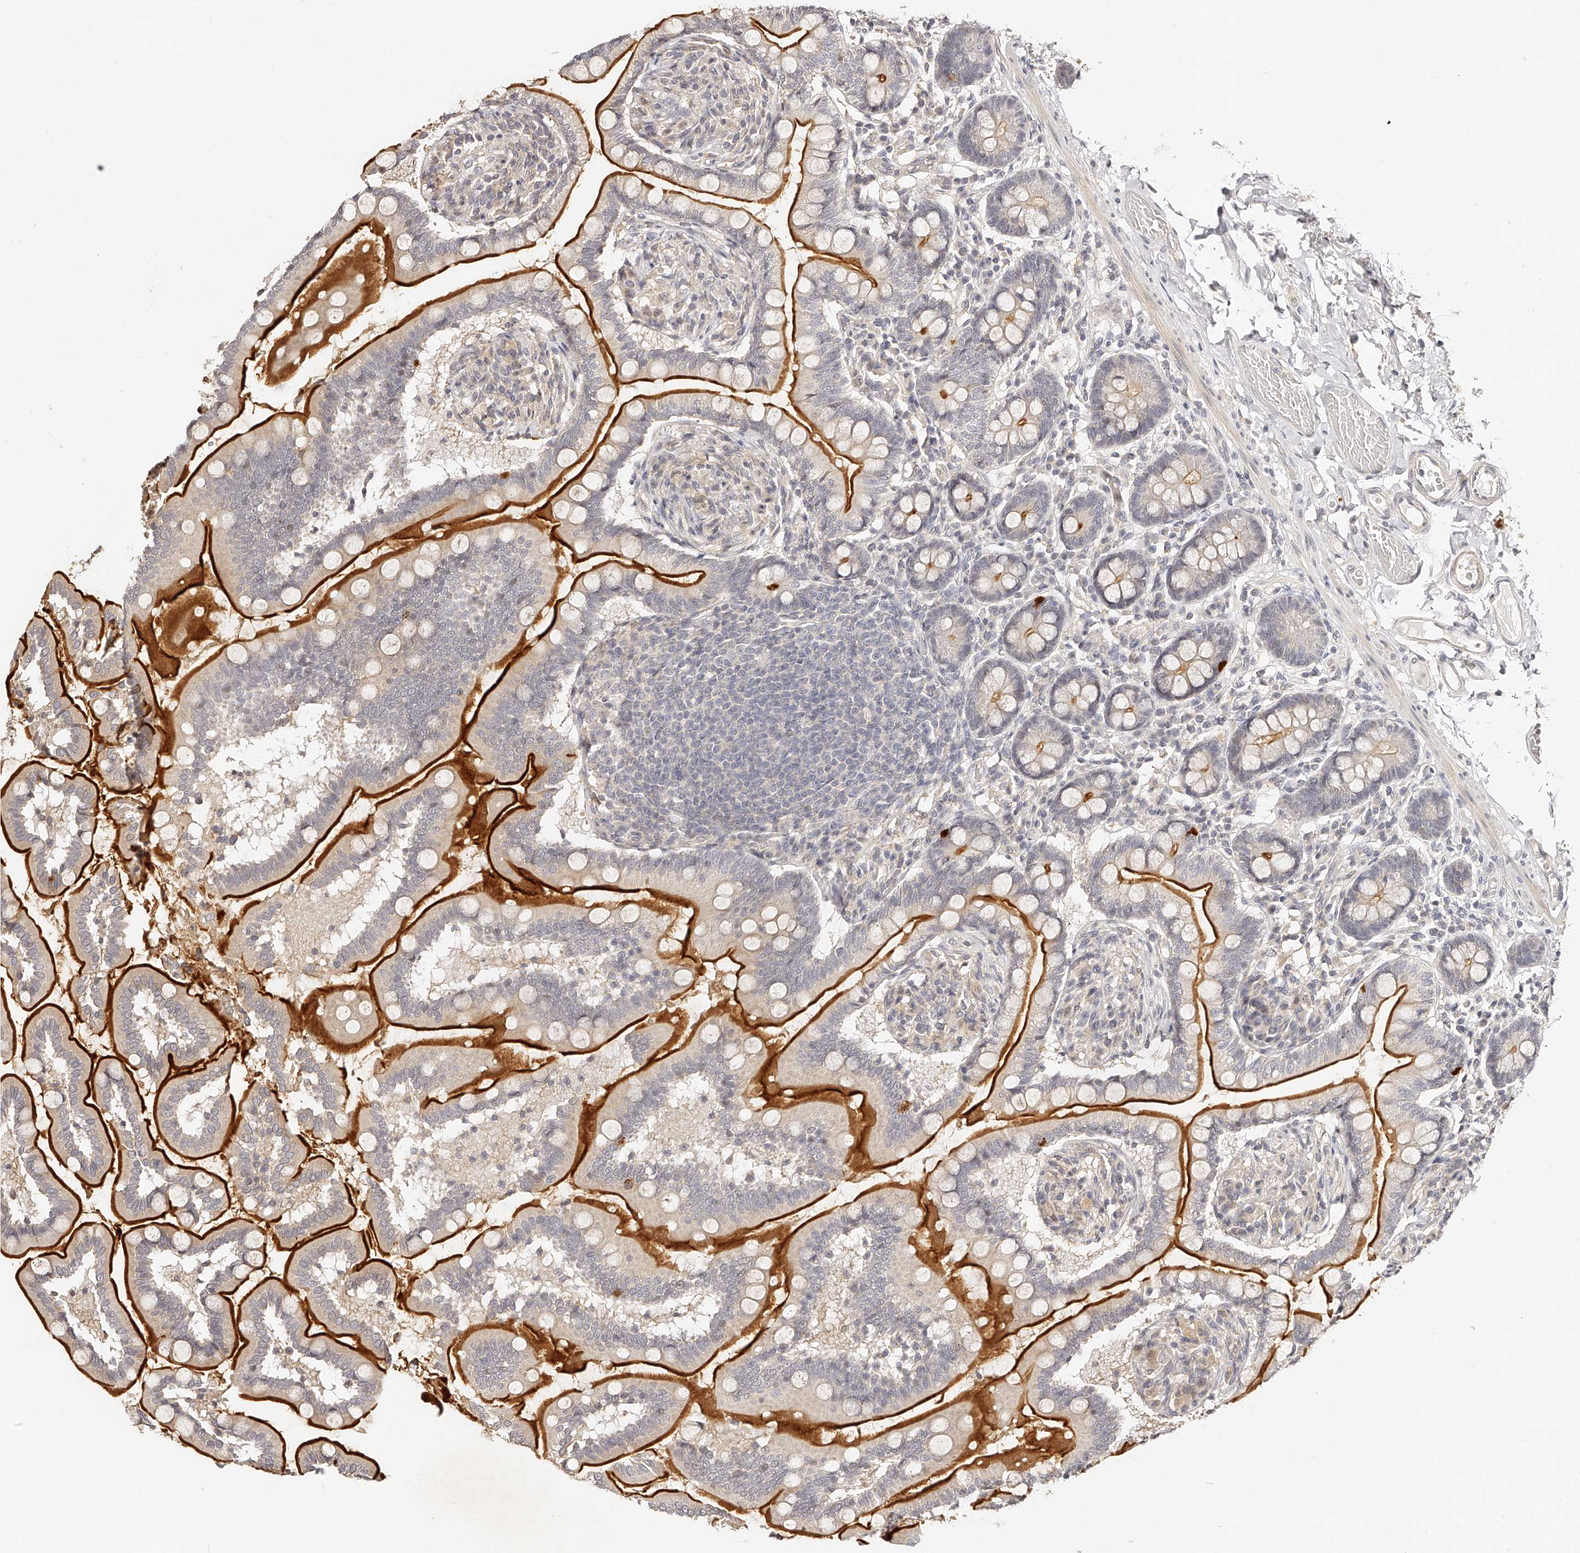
{"staining": {"intensity": "strong", "quantity": ">75%", "location": "cytoplasmic/membranous"}, "tissue": "small intestine", "cell_type": "Glandular cells", "image_type": "normal", "snomed": [{"axis": "morphology", "description": "Normal tissue, NOS"}, {"axis": "topography", "description": "Small intestine"}], "caption": "High-power microscopy captured an immunohistochemistry (IHC) photomicrograph of benign small intestine, revealing strong cytoplasmic/membranous expression in about >75% of glandular cells.", "gene": "ZNF789", "patient": {"sex": "female", "age": 64}}